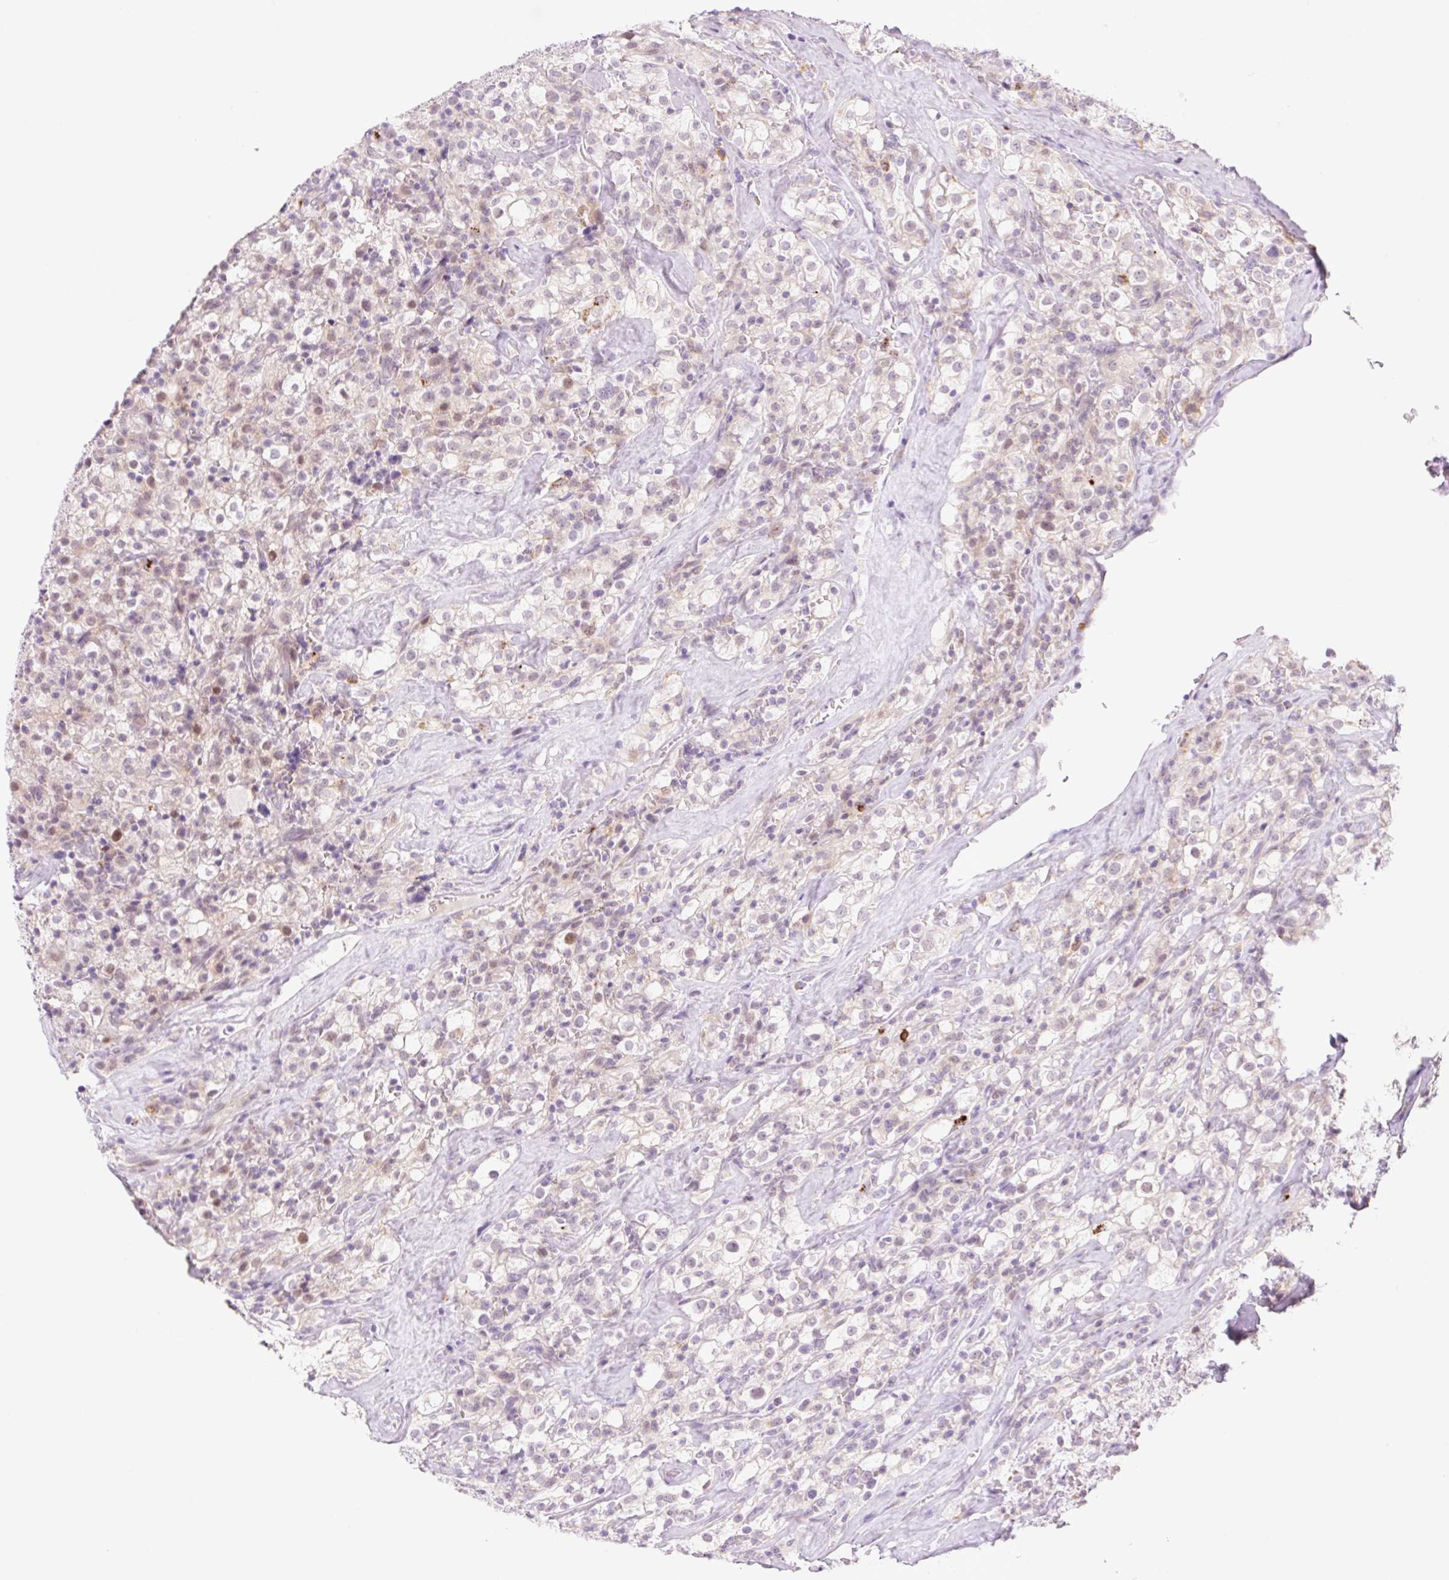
{"staining": {"intensity": "weak", "quantity": "<25%", "location": "nuclear"}, "tissue": "renal cancer", "cell_type": "Tumor cells", "image_type": "cancer", "snomed": [{"axis": "morphology", "description": "Adenocarcinoma, NOS"}, {"axis": "topography", "description": "Kidney"}], "caption": "High magnification brightfield microscopy of renal adenocarcinoma stained with DAB (3,3'-diaminobenzidine) (brown) and counterstained with hematoxylin (blue): tumor cells show no significant staining.", "gene": "SPRYD4", "patient": {"sex": "female", "age": 74}}